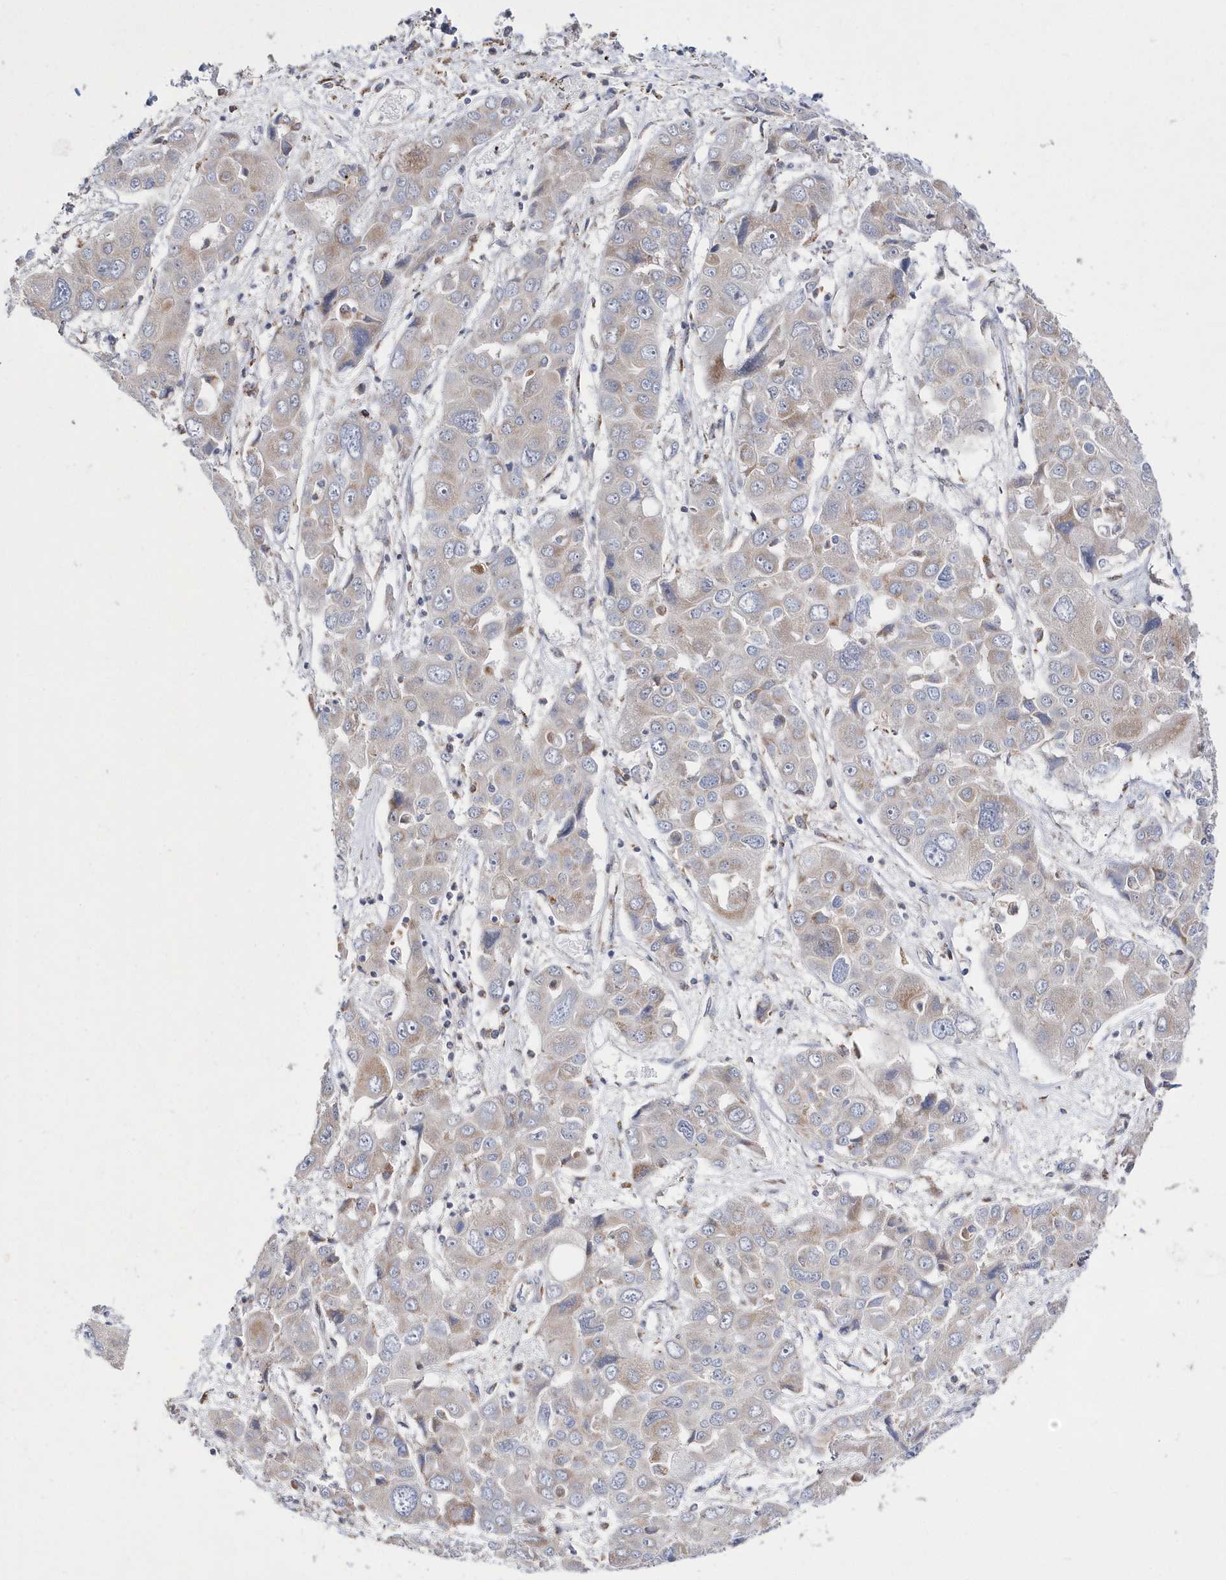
{"staining": {"intensity": "weak", "quantity": "<25%", "location": "cytoplasmic/membranous"}, "tissue": "liver cancer", "cell_type": "Tumor cells", "image_type": "cancer", "snomed": [{"axis": "morphology", "description": "Cholangiocarcinoma"}, {"axis": "topography", "description": "Liver"}], "caption": "Tumor cells show no significant expression in liver cancer.", "gene": "SPATA5", "patient": {"sex": "male", "age": 67}}